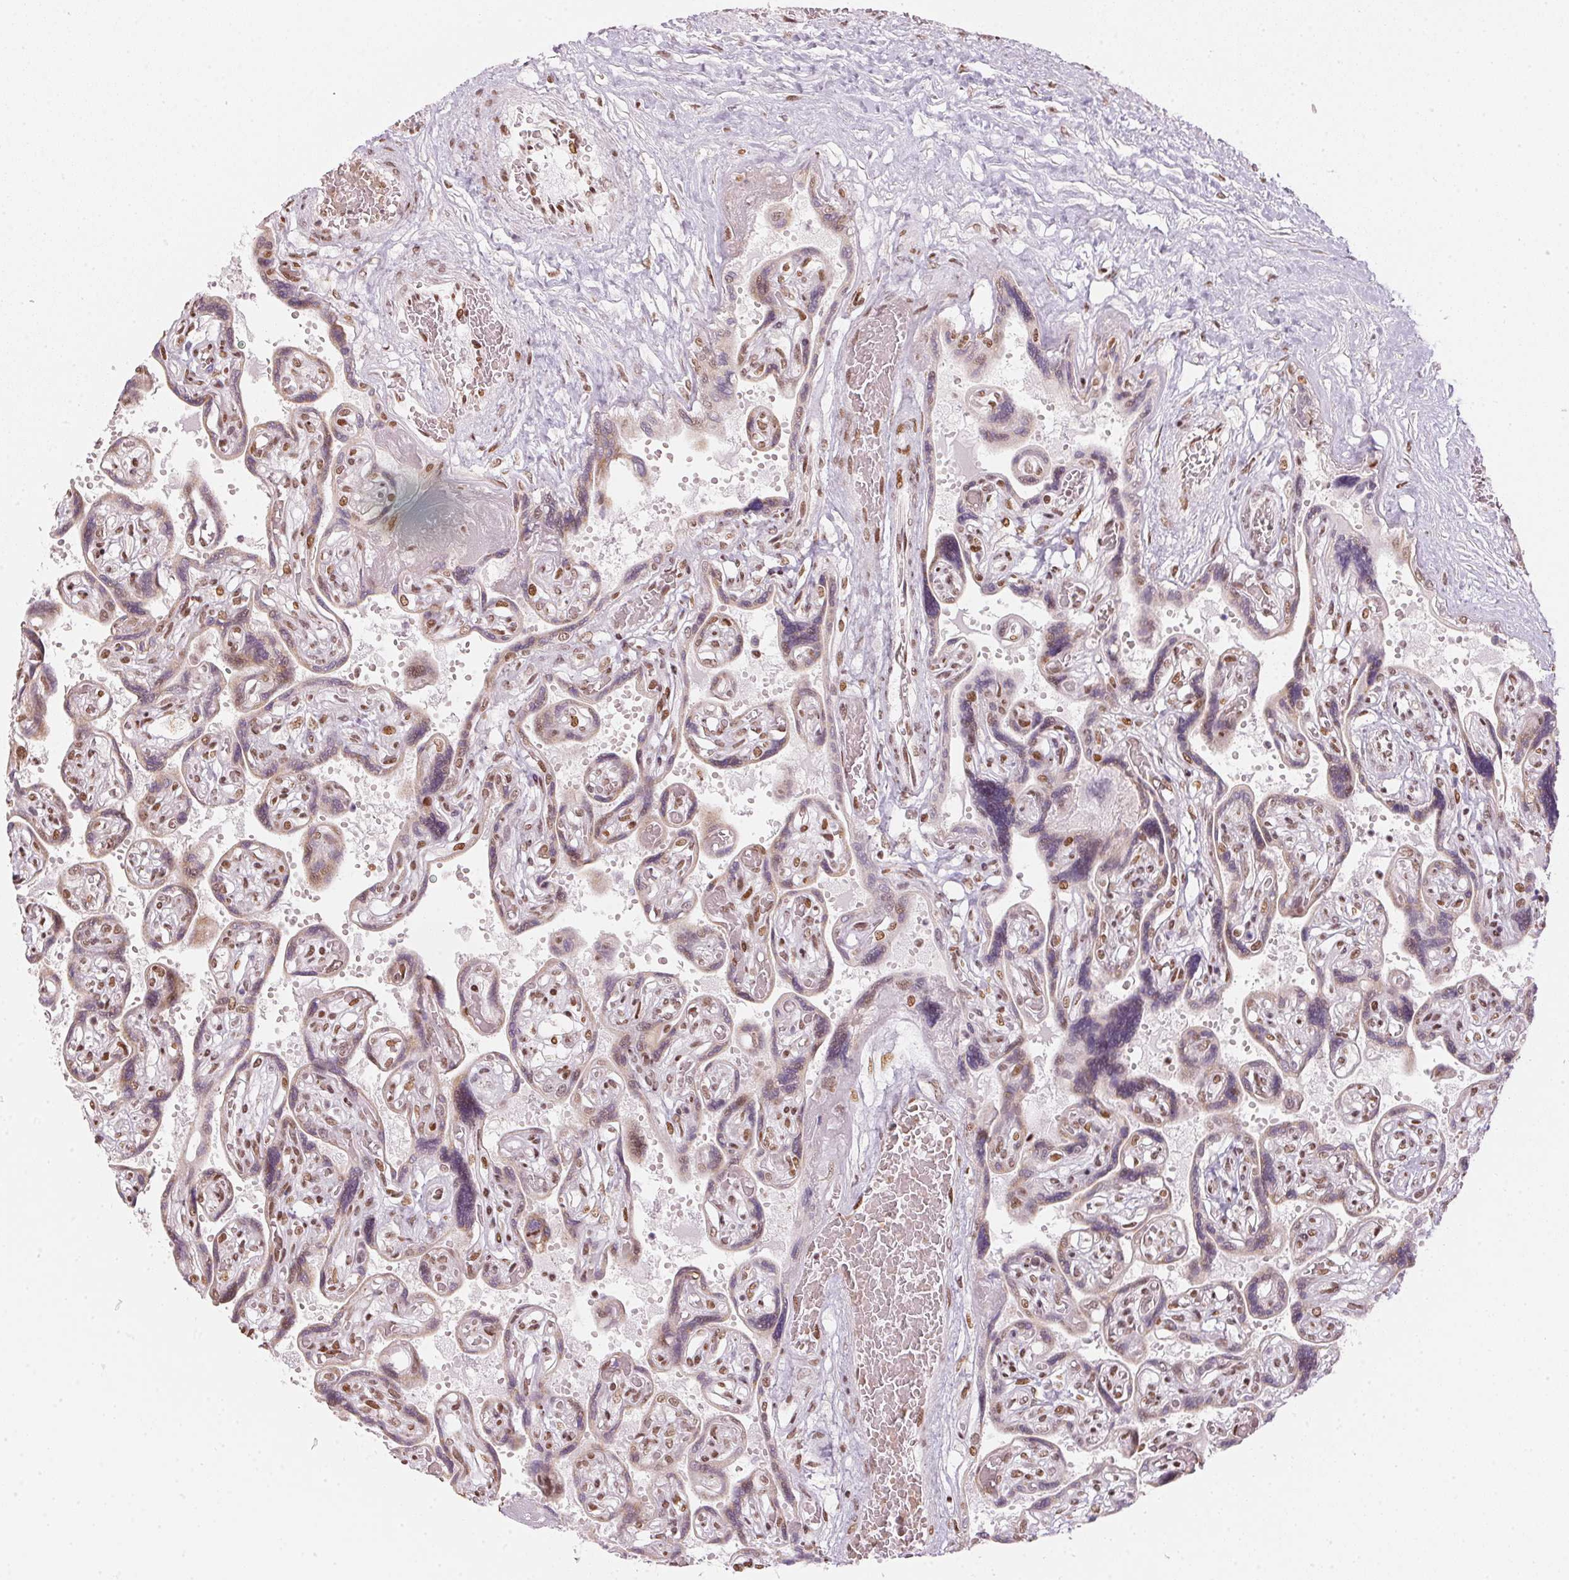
{"staining": {"intensity": "moderate", "quantity": ">75%", "location": "nuclear"}, "tissue": "placenta", "cell_type": "Decidual cells", "image_type": "normal", "snomed": [{"axis": "morphology", "description": "Normal tissue, NOS"}, {"axis": "topography", "description": "Placenta"}], "caption": "IHC (DAB (3,3'-diaminobenzidine)) staining of normal human placenta displays moderate nuclear protein expression in approximately >75% of decidual cells.", "gene": "KAT6A", "patient": {"sex": "female", "age": 32}}